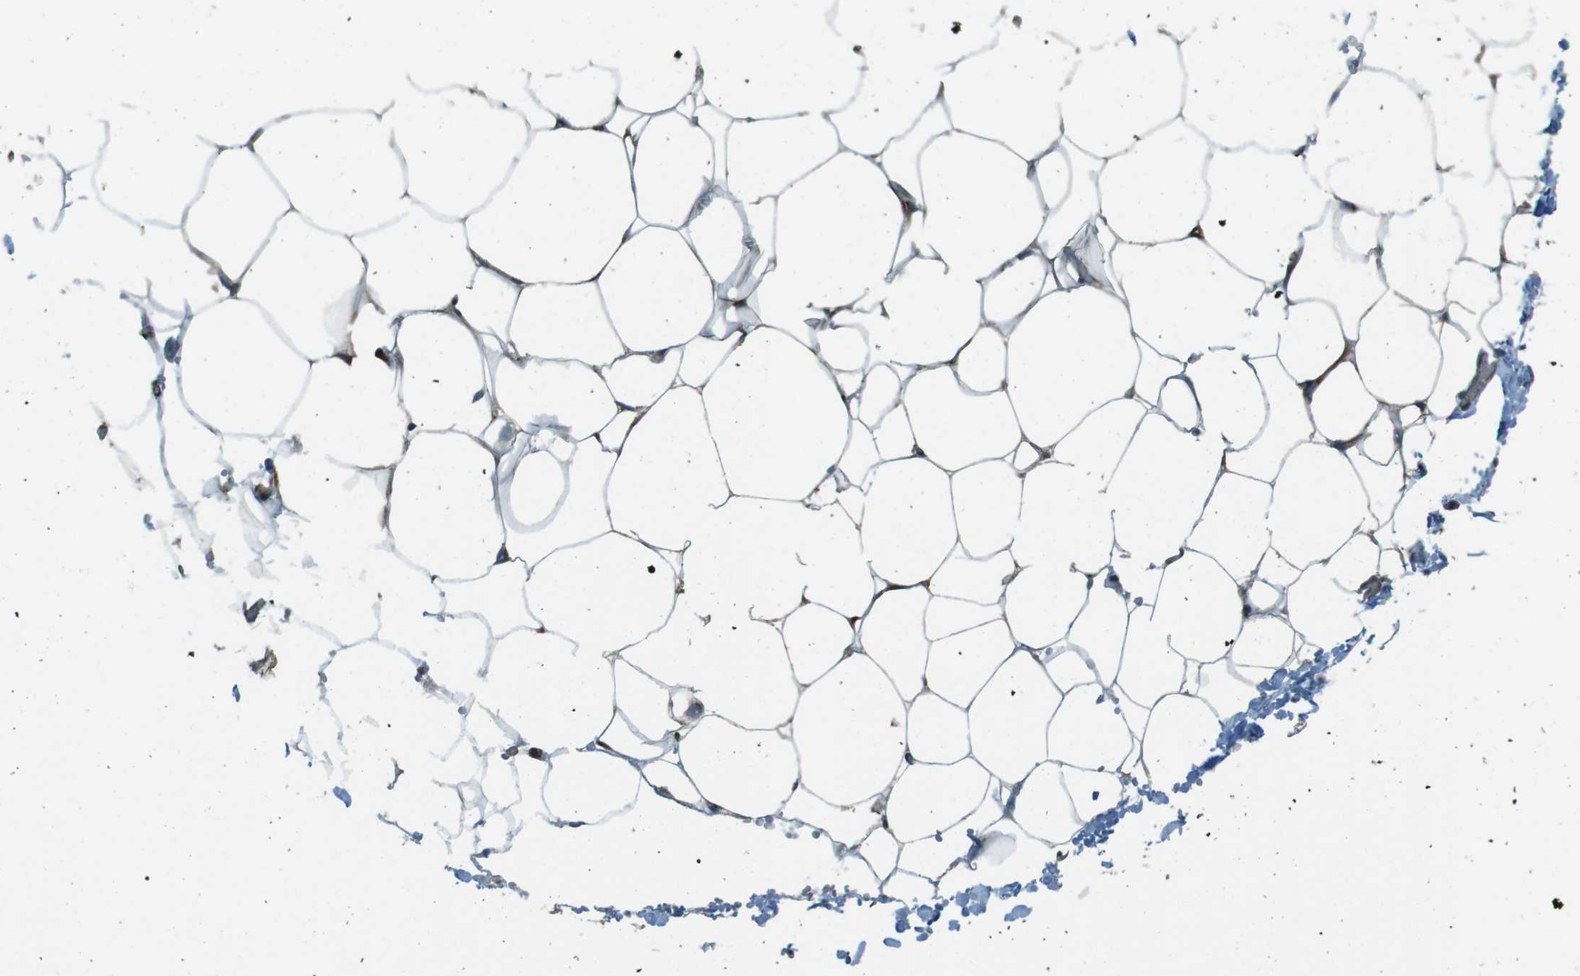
{"staining": {"intensity": "moderate", "quantity": "<25%", "location": "cytoplasmic/membranous"}, "tissue": "adipose tissue", "cell_type": "Adipocytes", "image_type": "normal", "snomed": [{"axis": "morphology", "description": "Normal tissue, NOS"}, {"axis": "topography", "description": "Breast"}, {"axis": "topography", "description": "Adipose tissue"}], "caption": "Adipose tissue stained with IHC displays moderate cytoplasmic/membranous positivity in approximately <25% of adipocytes. The protein of interest is stained brown, and the nuclei are stained in blue (DAB (3,3'-diaminobenzidine) IHC with brightfield microscopy, high magnification).", "gene": "TMEM115", "patient": {"sex": "female", "age": 25}}